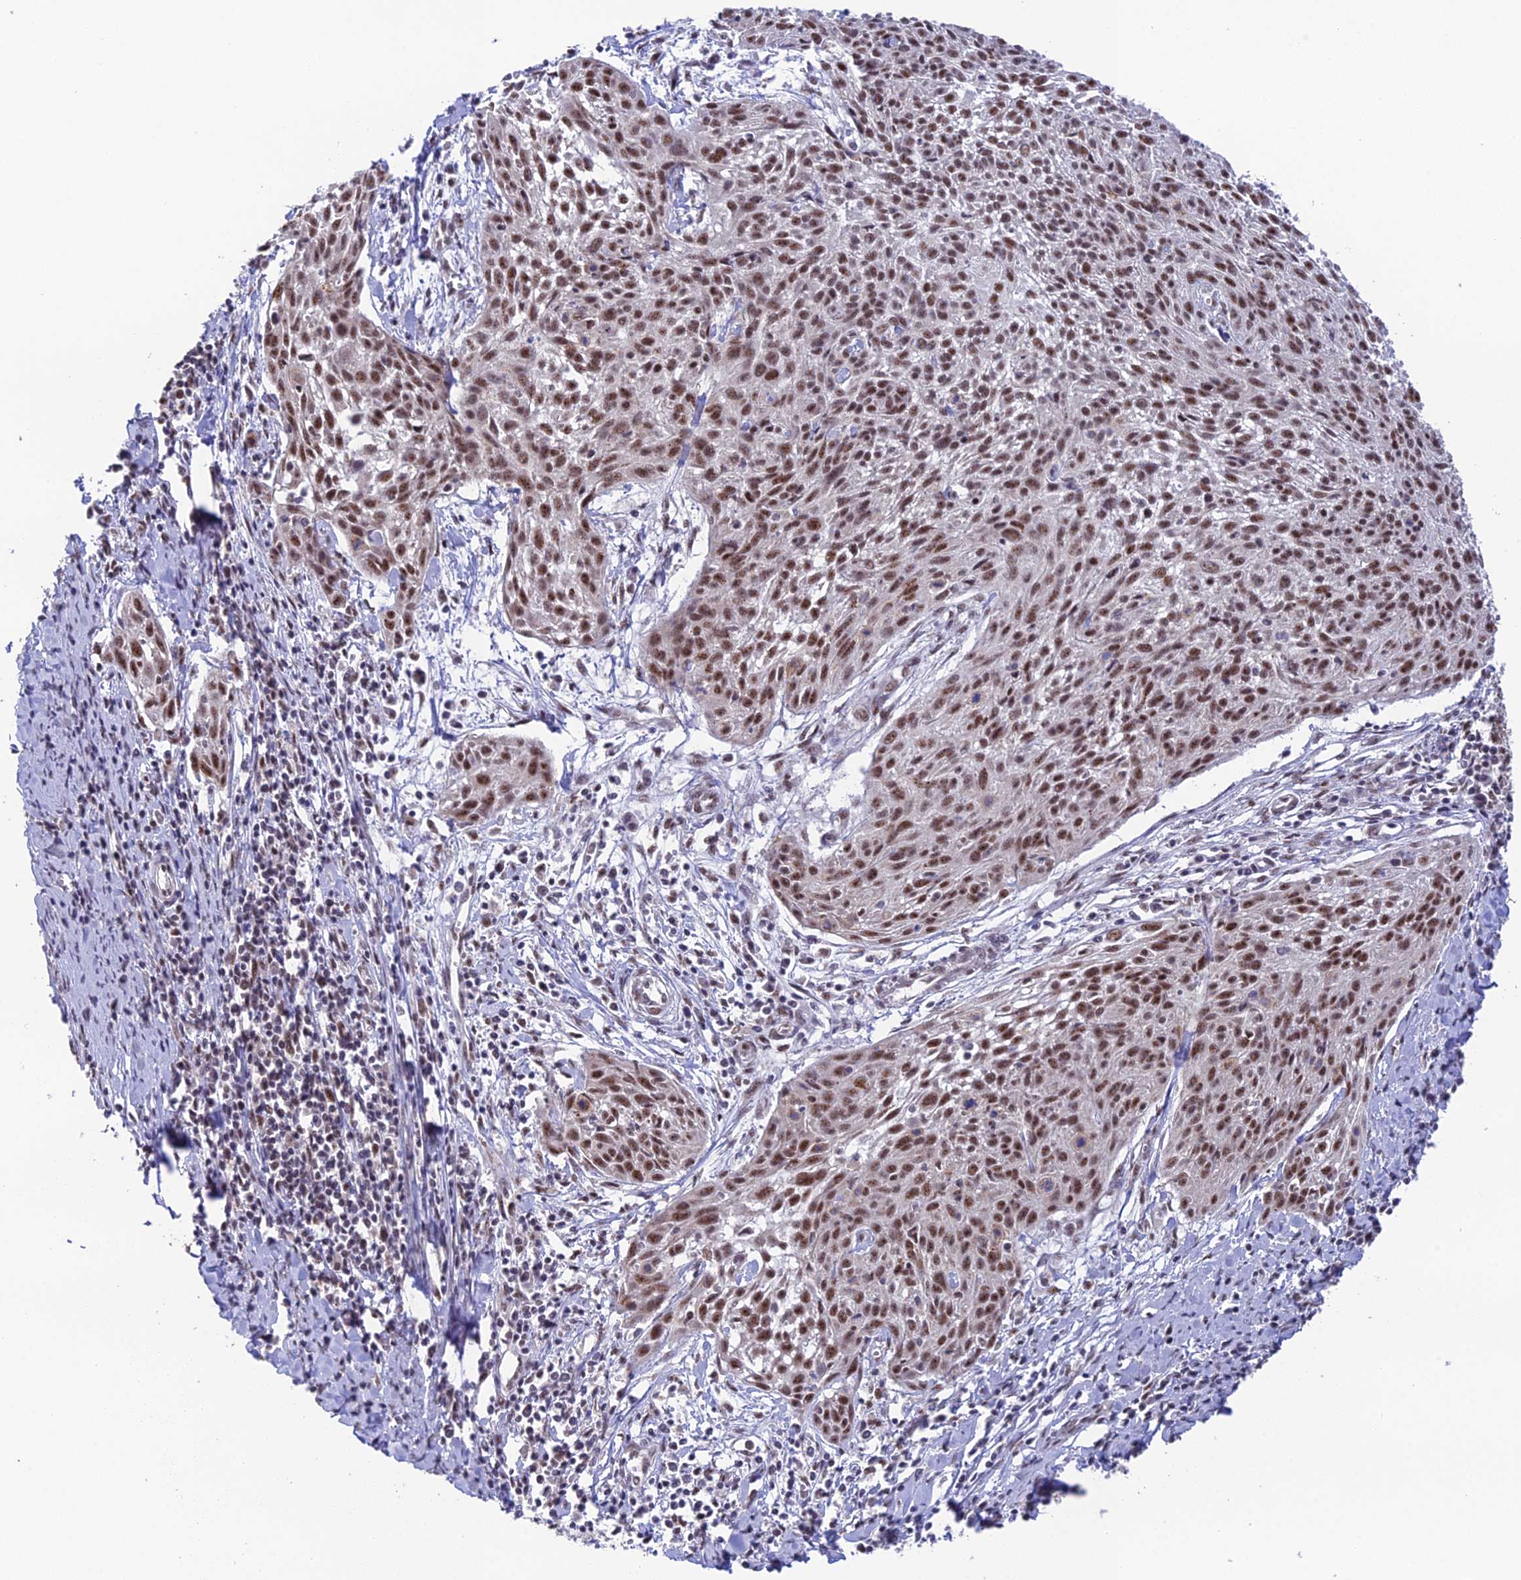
{"staining": {"intensity": "moderate", "quantity": ">75%", "location": "nuclear"}, "tissue": "cervical cancer", "cell_type": "Tumor cells", "image_type": "cancer", "snomed": [{"axis": "morphology", "description": "Squamous cell carcinoma, NOS"}, {"axis": "topography", "description": "Cervix"}], "caption": "Protein staining exhibits moderate nuclear expression in approximately >75% of tumor cells in squamous cell carcinoma (cervical). (Stains: DAB in brown, nuclei in blue, Microscopy: brightfield microscopy at high magnification).", "gene": "THOC7", "patient": {"sex": "female", "age": 51}}